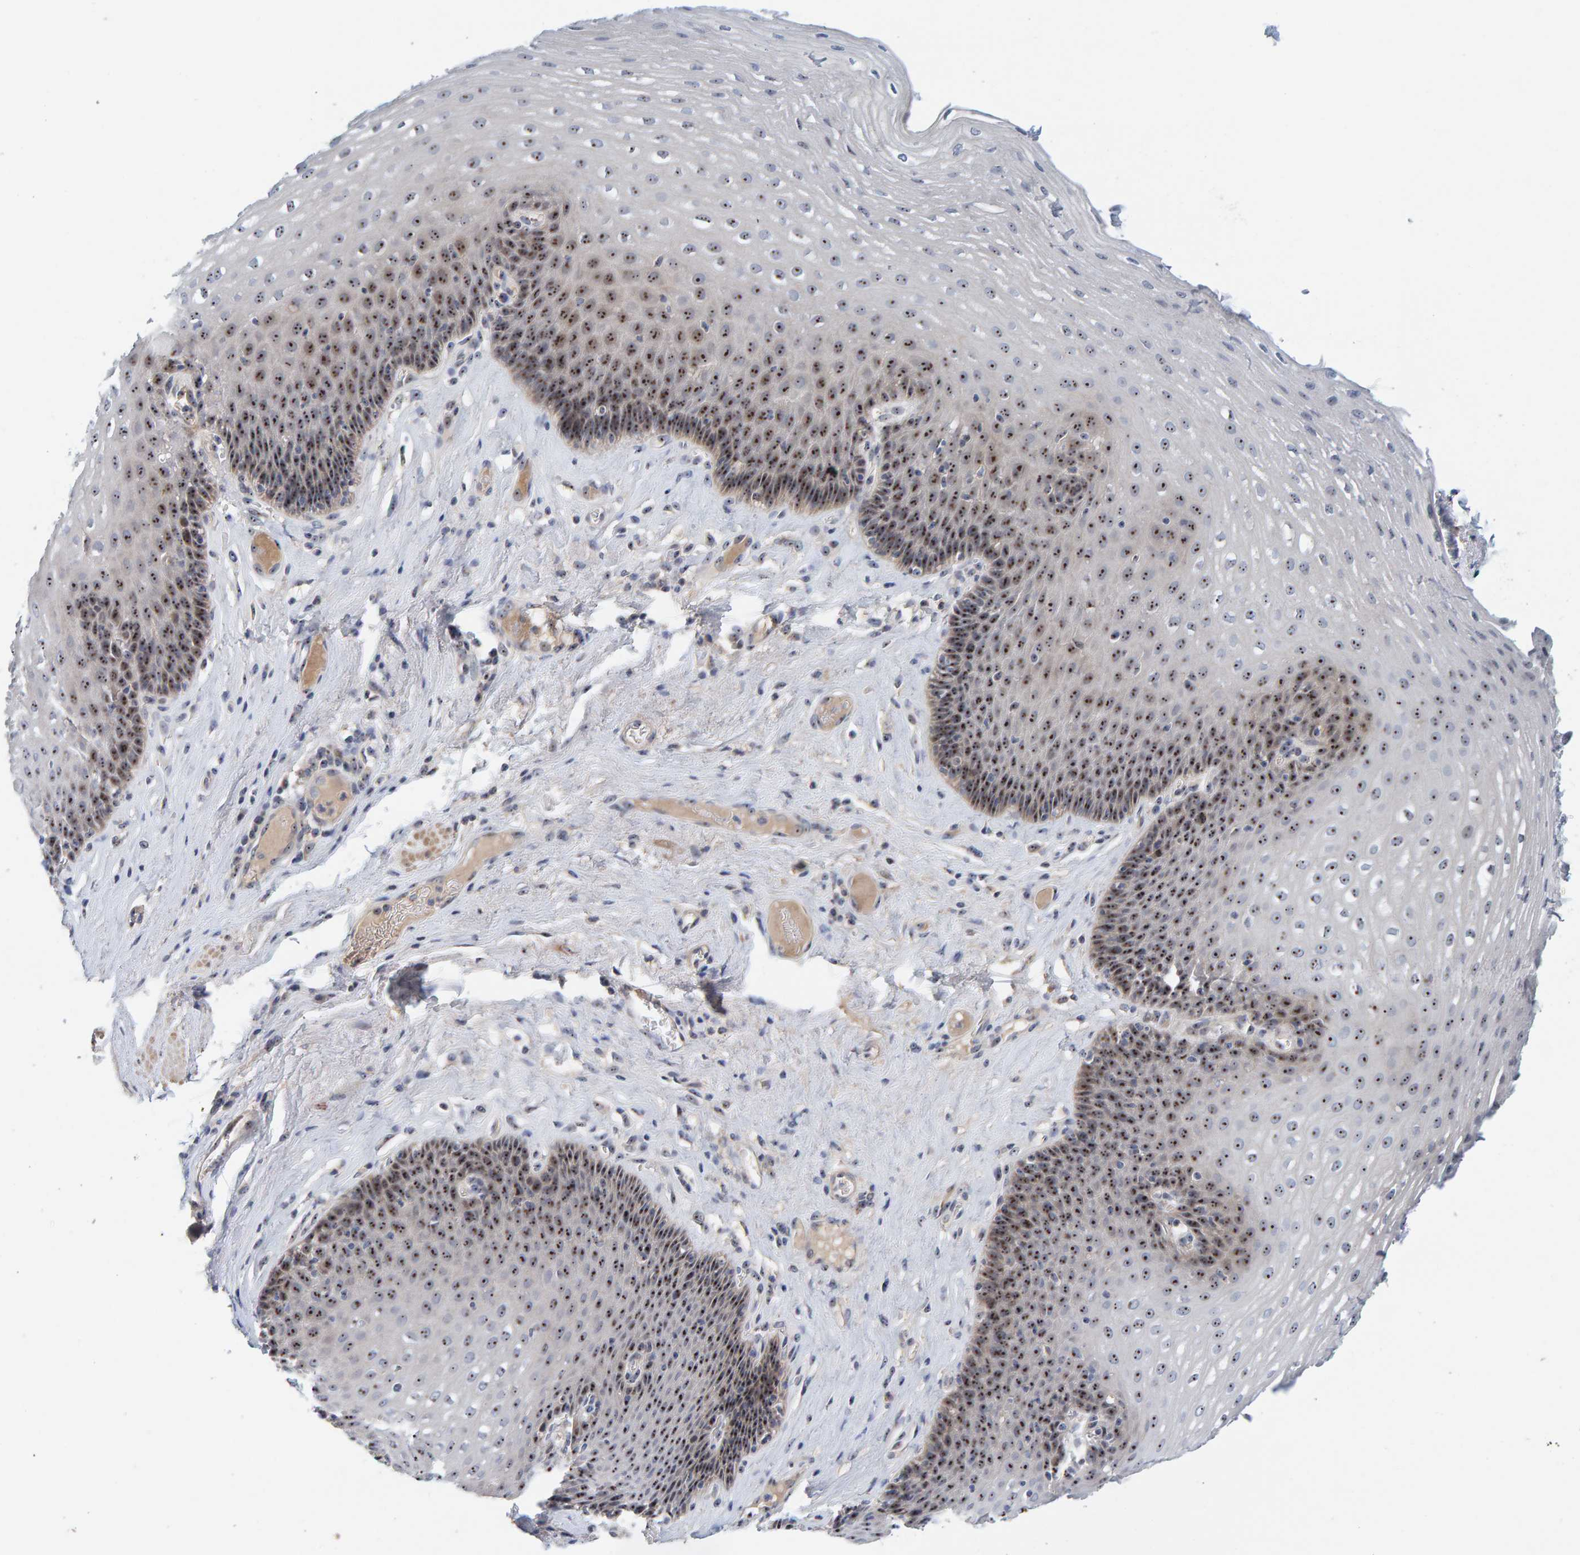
{"staining": {"intensity": "strong", "quantity": ">75%", "location": "nuclear"}, "tissue": "esophagus", "cell_type": "Squamous epithelial cells", "image_type": "normal", "snomed": [{"axis": "morphology", "description": "Normal tissue, NOS"}, {"axis": "topography", "description": "Esophagus"}], "caption": "Strong nuclear positivity is identified in about >75% of squamous epithelial cells in normal esophagus.", "gene": "NOL11", "patient": {"sex": "female", "age": 66}}